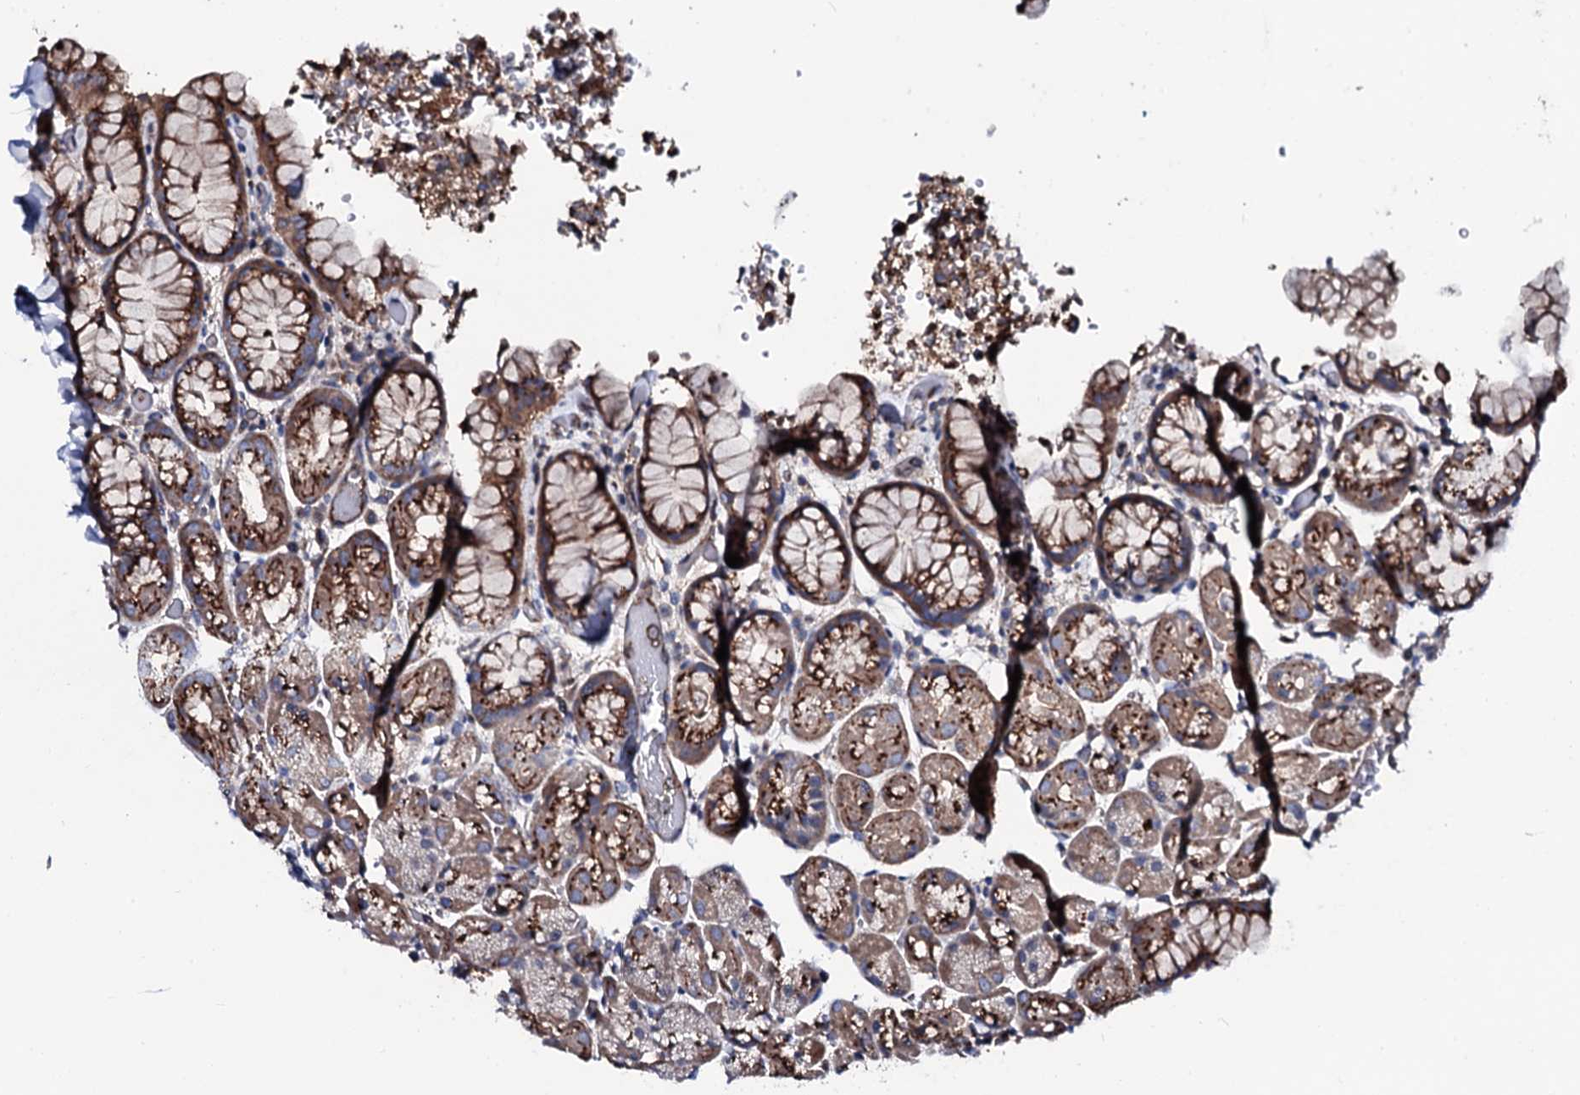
{"staining": {"intensity": "moderate", "quantity": "25%-75%", "location": "cytoplasmic/membranous"}, "tissue": "stomach", "cell_type": "Glandular cells", "image_type": "normal", "snomed": [{"axis": "morphology", "description": "Normal tissue, NOS"}, {"axis": "topography", "description": "Stomach, upper"}, {"axis": "topography", "description": "Stomach, lower"}], "caption": "About 25%-75% of glandular cells in unremarkable stomach demonstrate moderate cytoplasmic/membranous protein positivity as visualized by brown immunohistochemical staining.", "gene": "PLET1", "patient": {"sex": "male", "age": 67}}